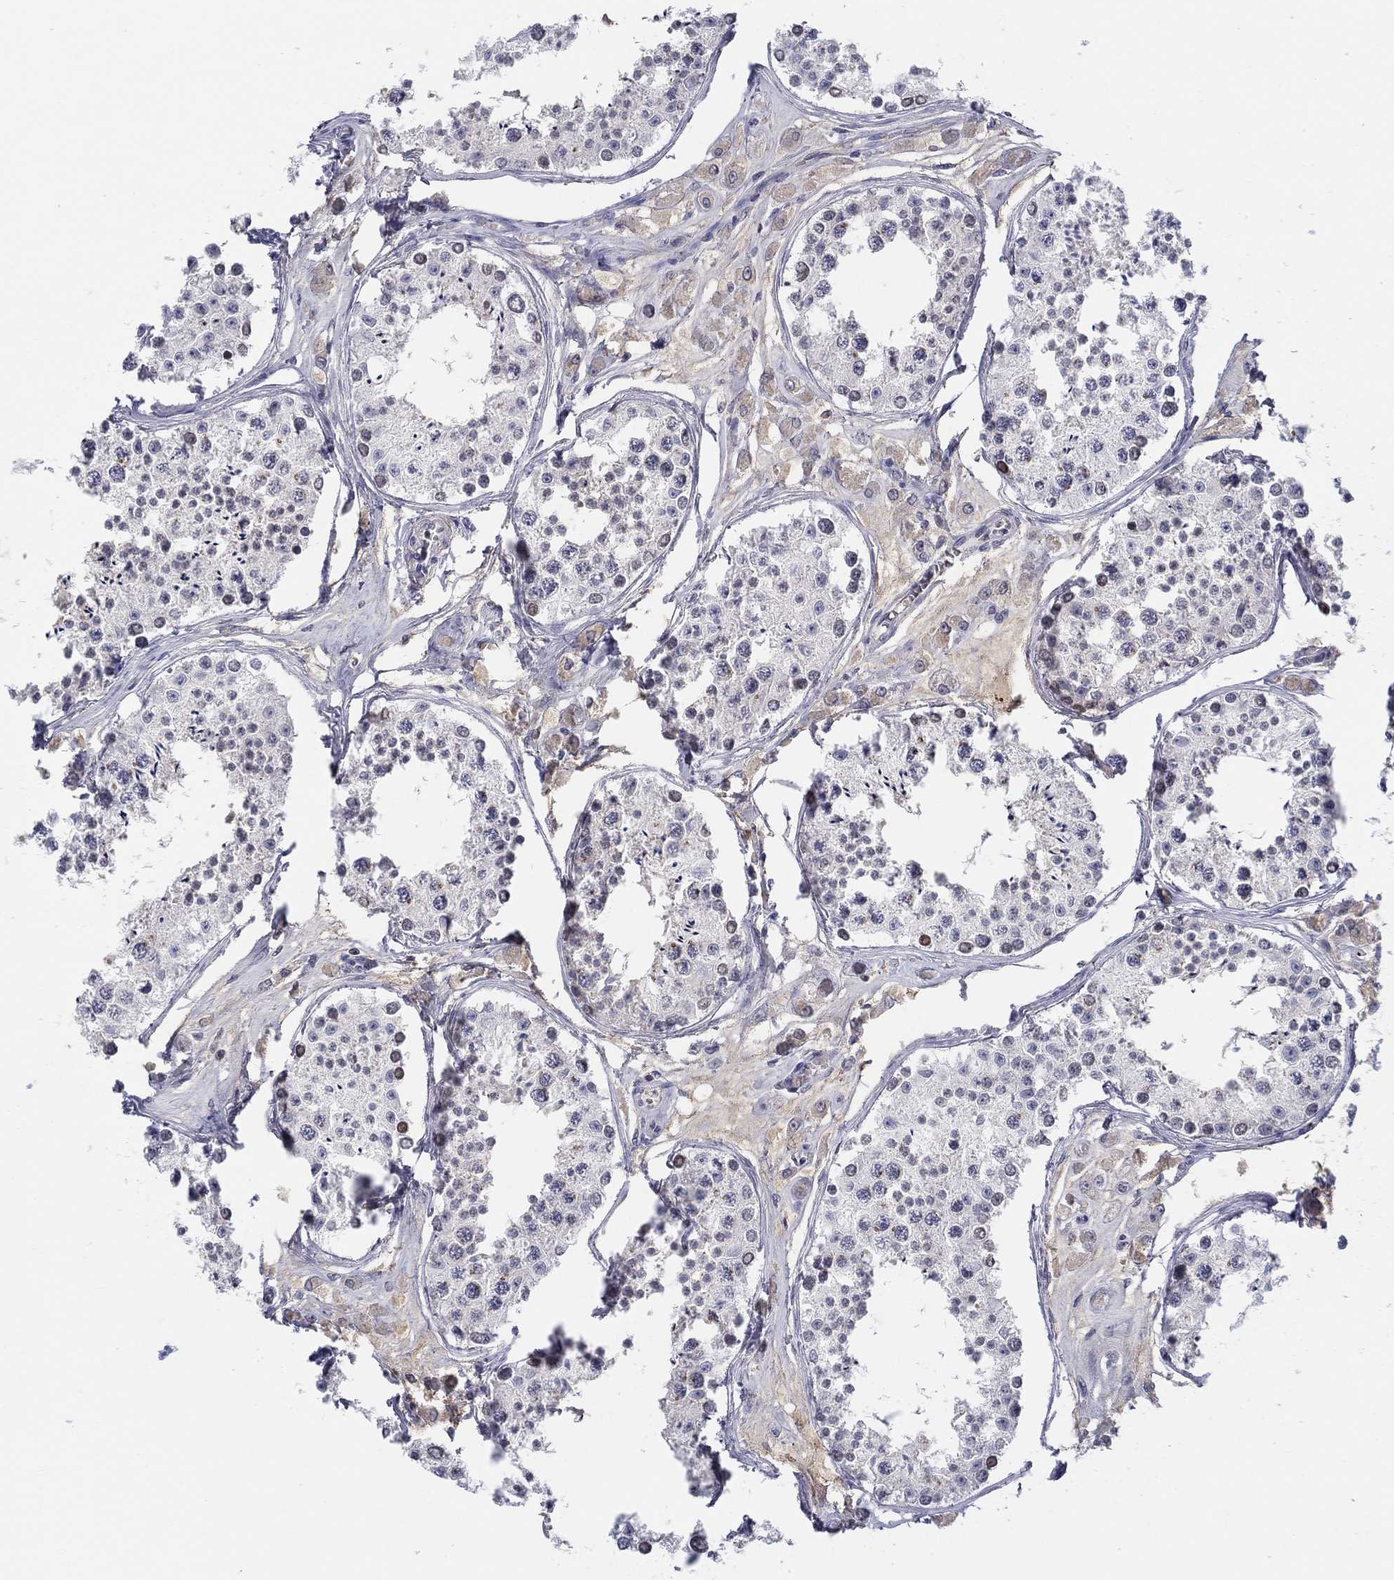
{"staining": {"intensity": "negative", "quantity": "none", "location": "none"}, "tissue": "testis", "cell_type": "Cells in seminiferous ducts", "image_type": "normal", "snomed": [{"axis": "morphology", "description": "Normal tissue, NOS"}, {"axis": "topography", "description": "Testis"}], "caption": "High power microscopy image of an immunohistochemistry (IHC) photomicrograph of benign testis, revealing no significant expression in cells in seminiferous ducts.", "gene": "ALOX12", "patient": {"sex": "male", "age": 25}}